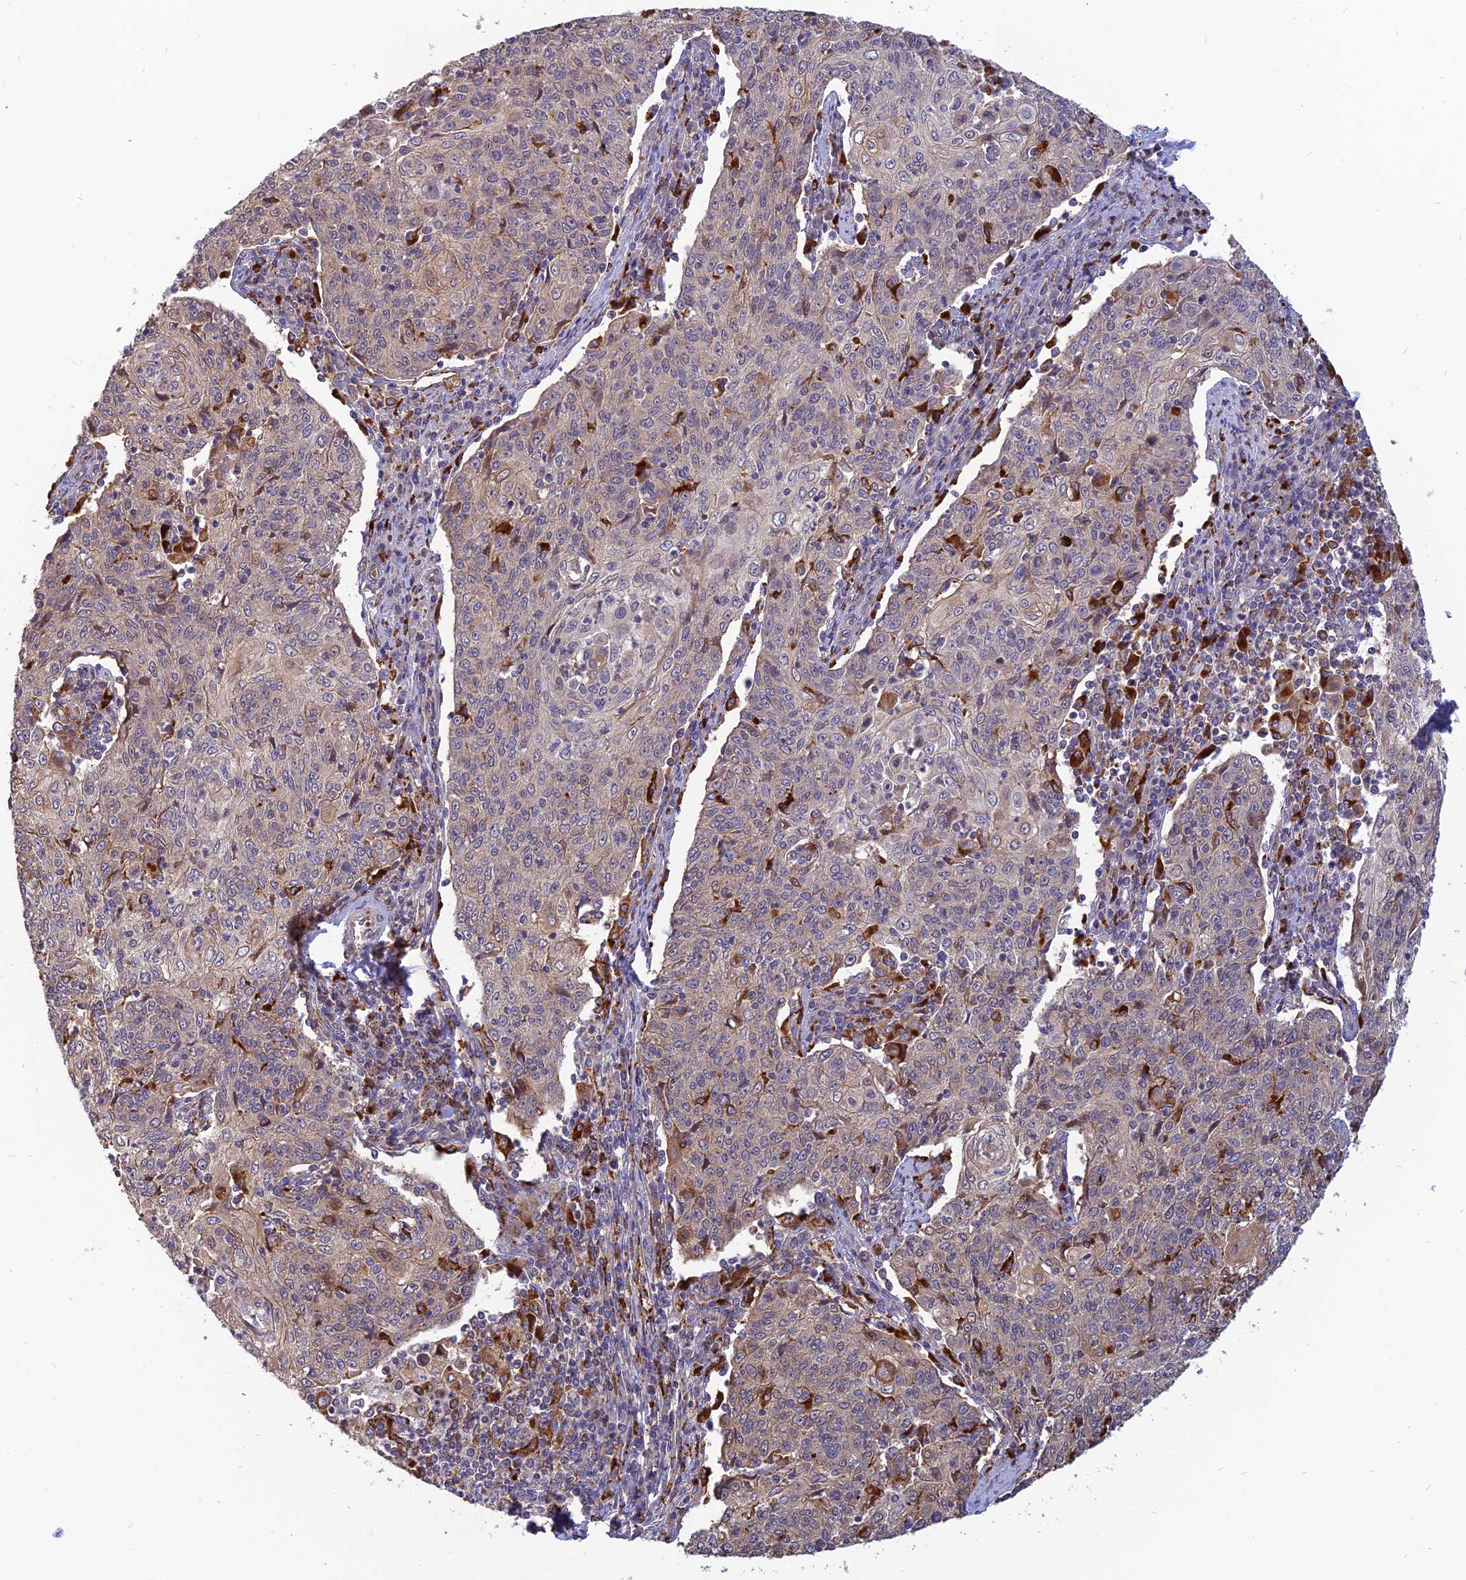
{"staining": {"intensity": "weak", "quantity": "25%-75%", "location": "cytoplasmic/membranous"}, "tissue": "cervical cancer", "cell_type": "Tumor cells", "image_type": "cancer", "snomed": [{"axis": "morphology", "description": "Squamous cell carcinoma, NOS"}, {"axis": "topography", "description": "Cervix"}], "caption": "This histopathology image shows immunohistochemistry (IHC) staining of squamous cell carcinoma (cervical), with low weak cytoplasmic/membranous expression in approximately 25%-75% of tumor cells.", "gene": "PHKA2", "patient": {"sex": "female", "age": 48}}